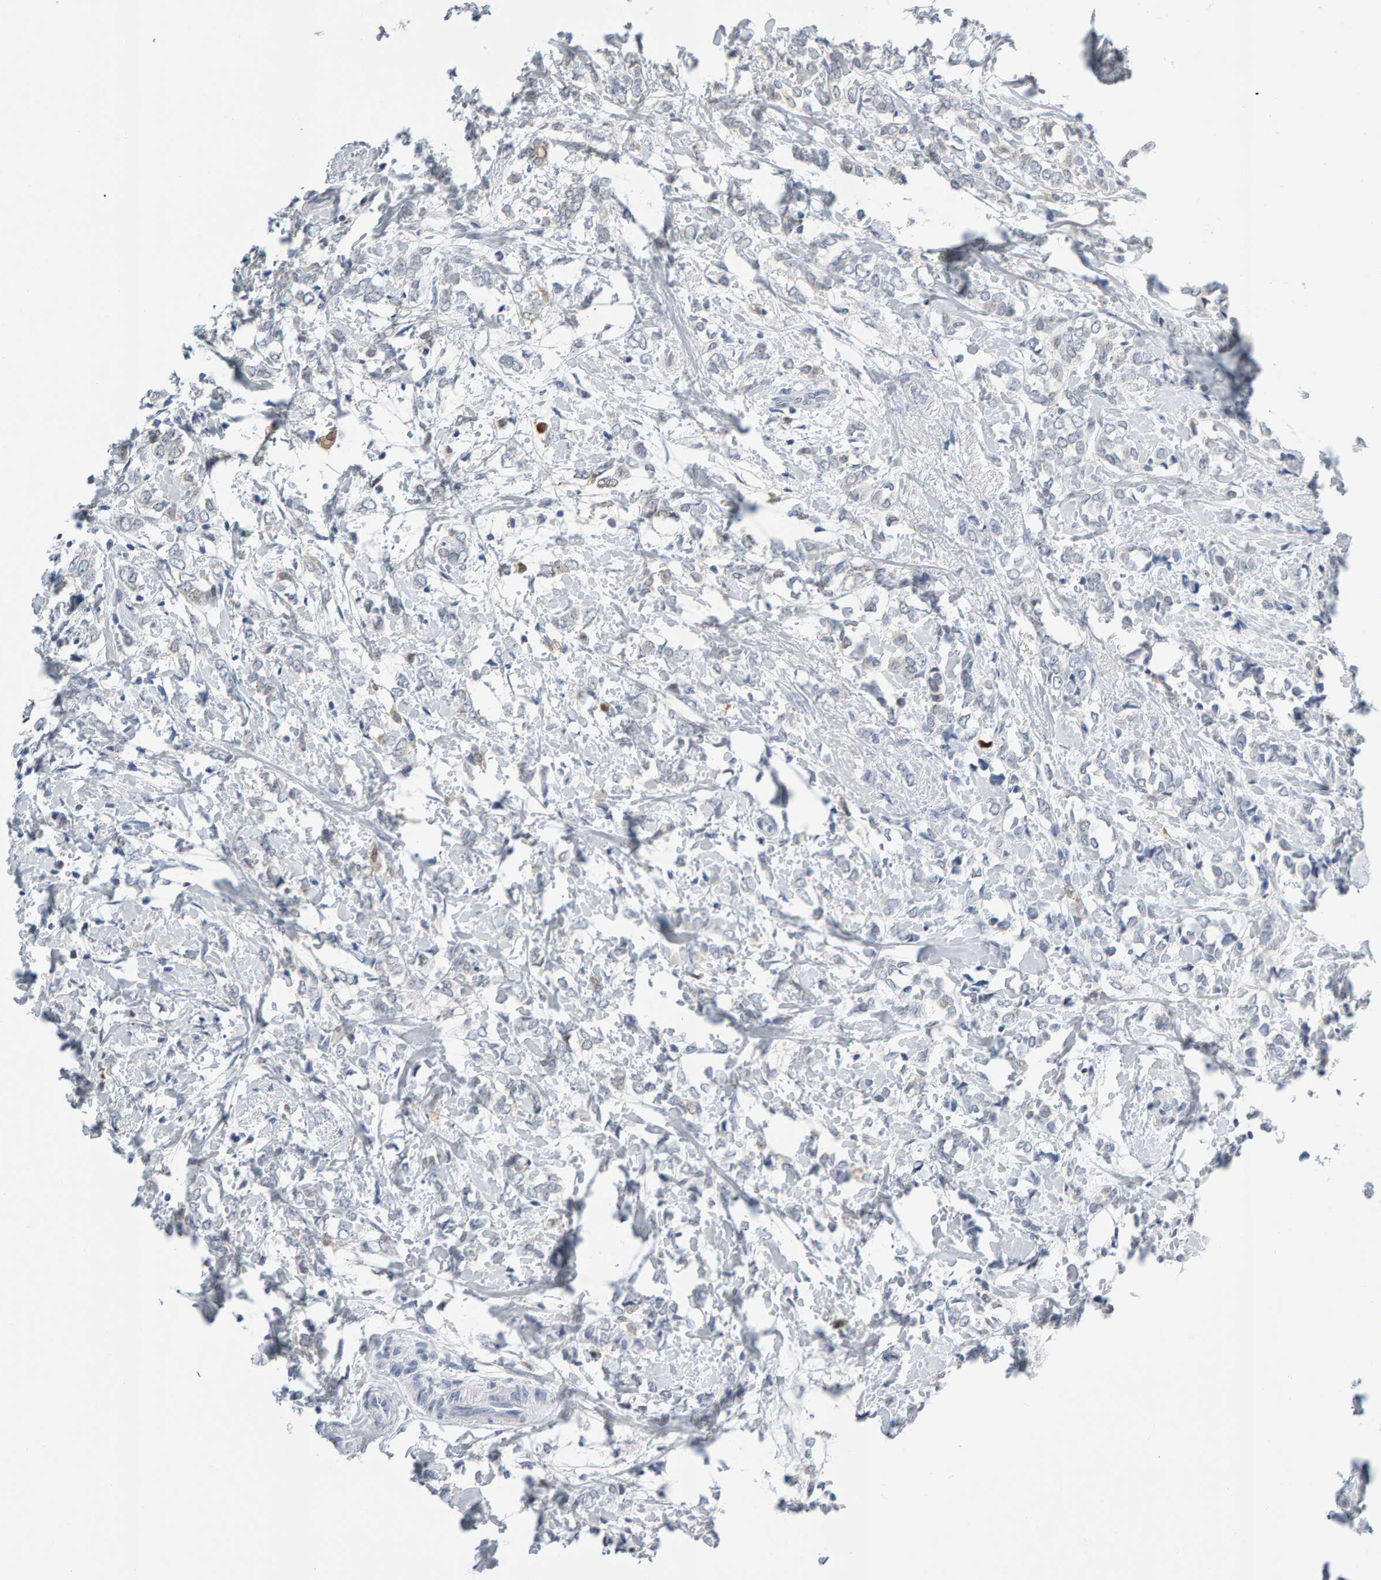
{"staining": {"intensity": "negative", "quantity": "none", "location": "none"}, "tissue": "breast cancer", "cell_type": "Tumor cells", "image_type": "cancer", "snomed": [{"axis": "morphology", "description": "Normal tissue, NOS"}, {"axis": "morphology", "description": "Lobular carcinoma"}, {"axis": "topography", "description": "Breast"}], "caption": "This is a image of IHC staining of breast lobular carcinoma, which shows no positivity in tumor cells.", "gene": "CTH", "patient": {"sex": "female", "age": 47}}